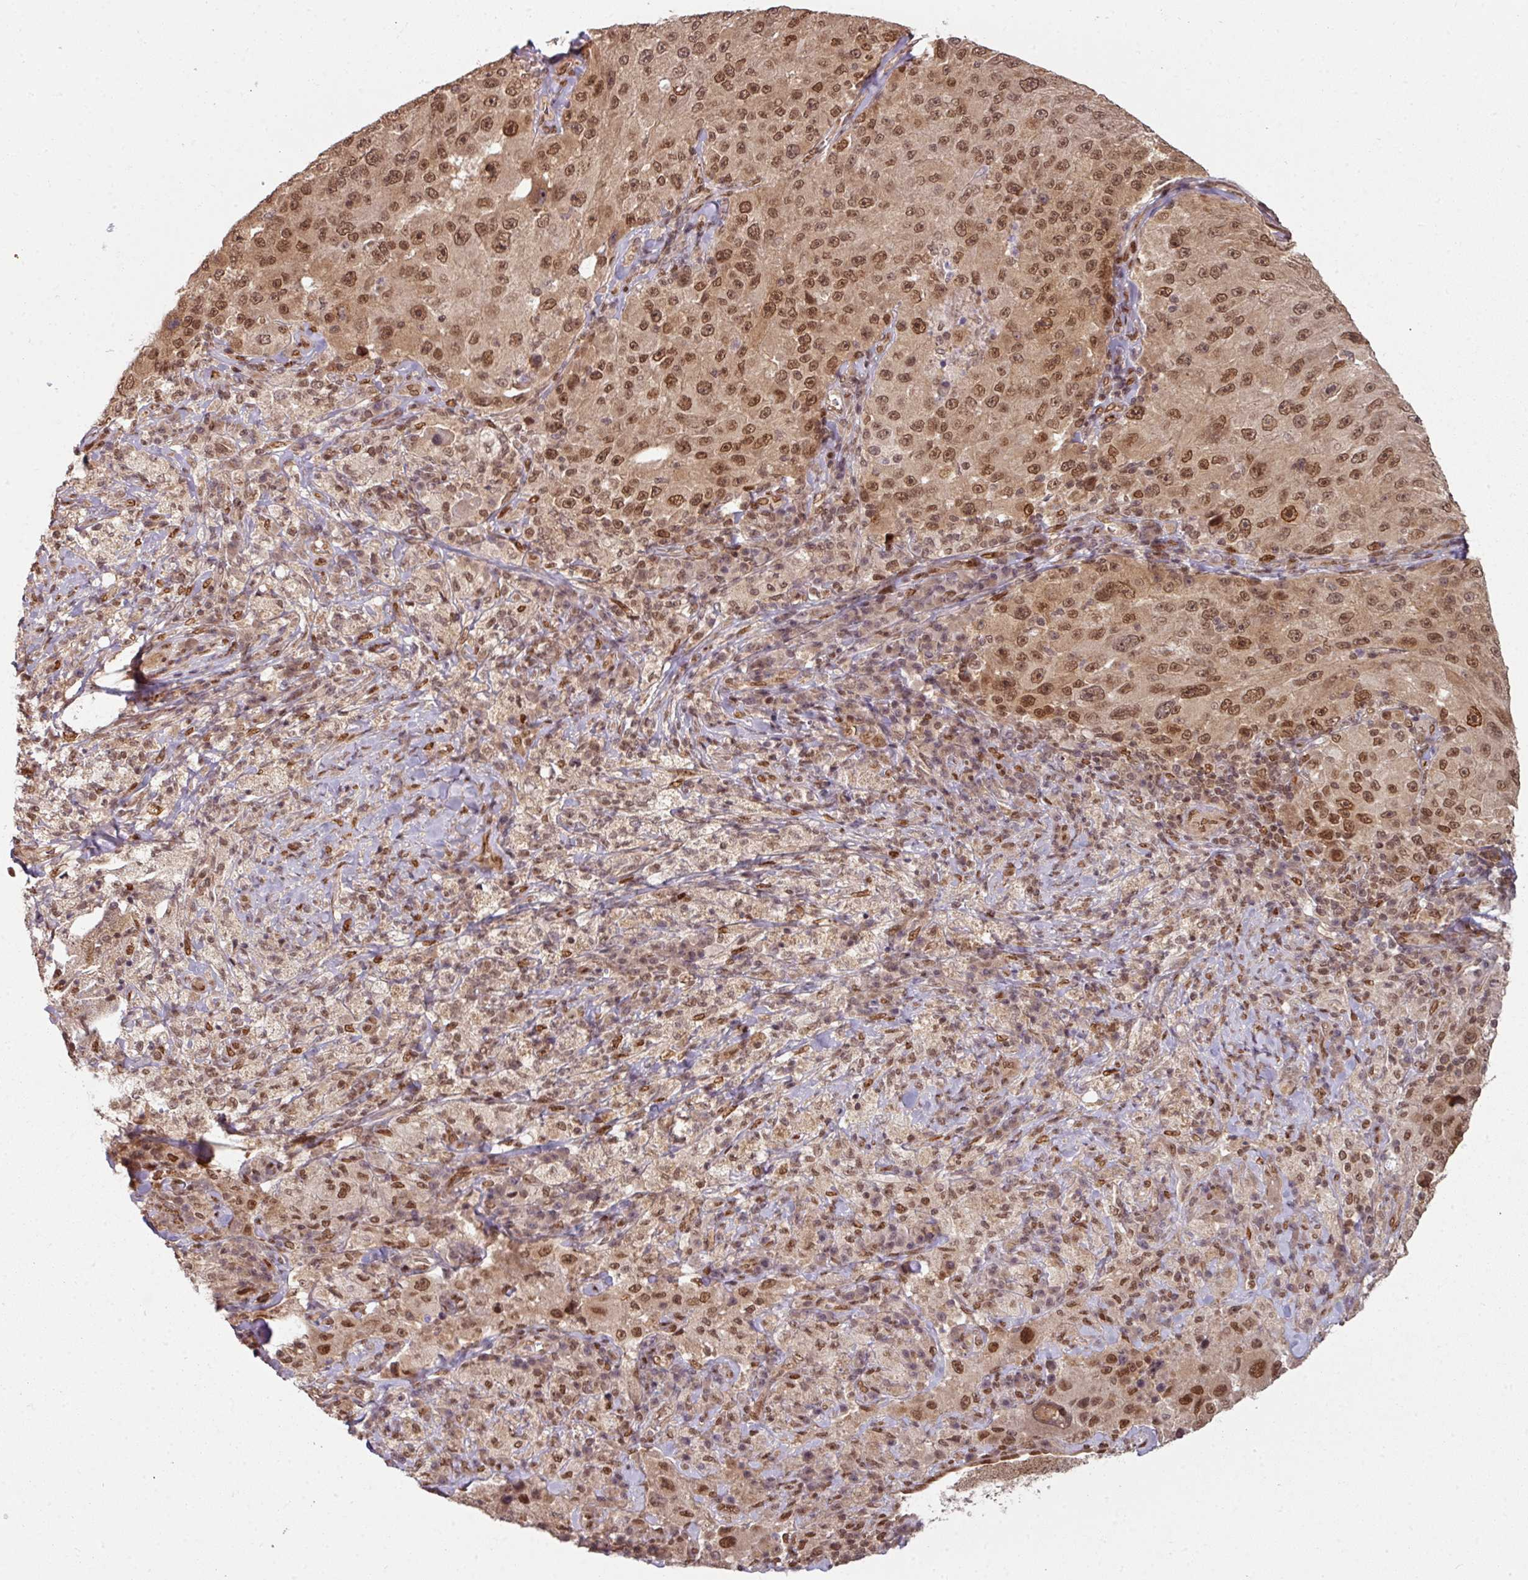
{"staining": {"intensity": "strong", "quantity": ">75%", "location": "nuclear"}, "tissue": "melanoma", "cell_type": "Tumor cells", "image_type": "cancer", "snomed": [{"axis": "morphology", "description": "Malignant melanoma, Metastatic site"}, {"axis": "topography", "description": "Lymph node"}], "caption": "An image of human melanoma stained for a protein exhibits strong nuclear brown staining in tumor cells.", "gene": "SIK3", "patient": {"sex": "male", "age": 62}}